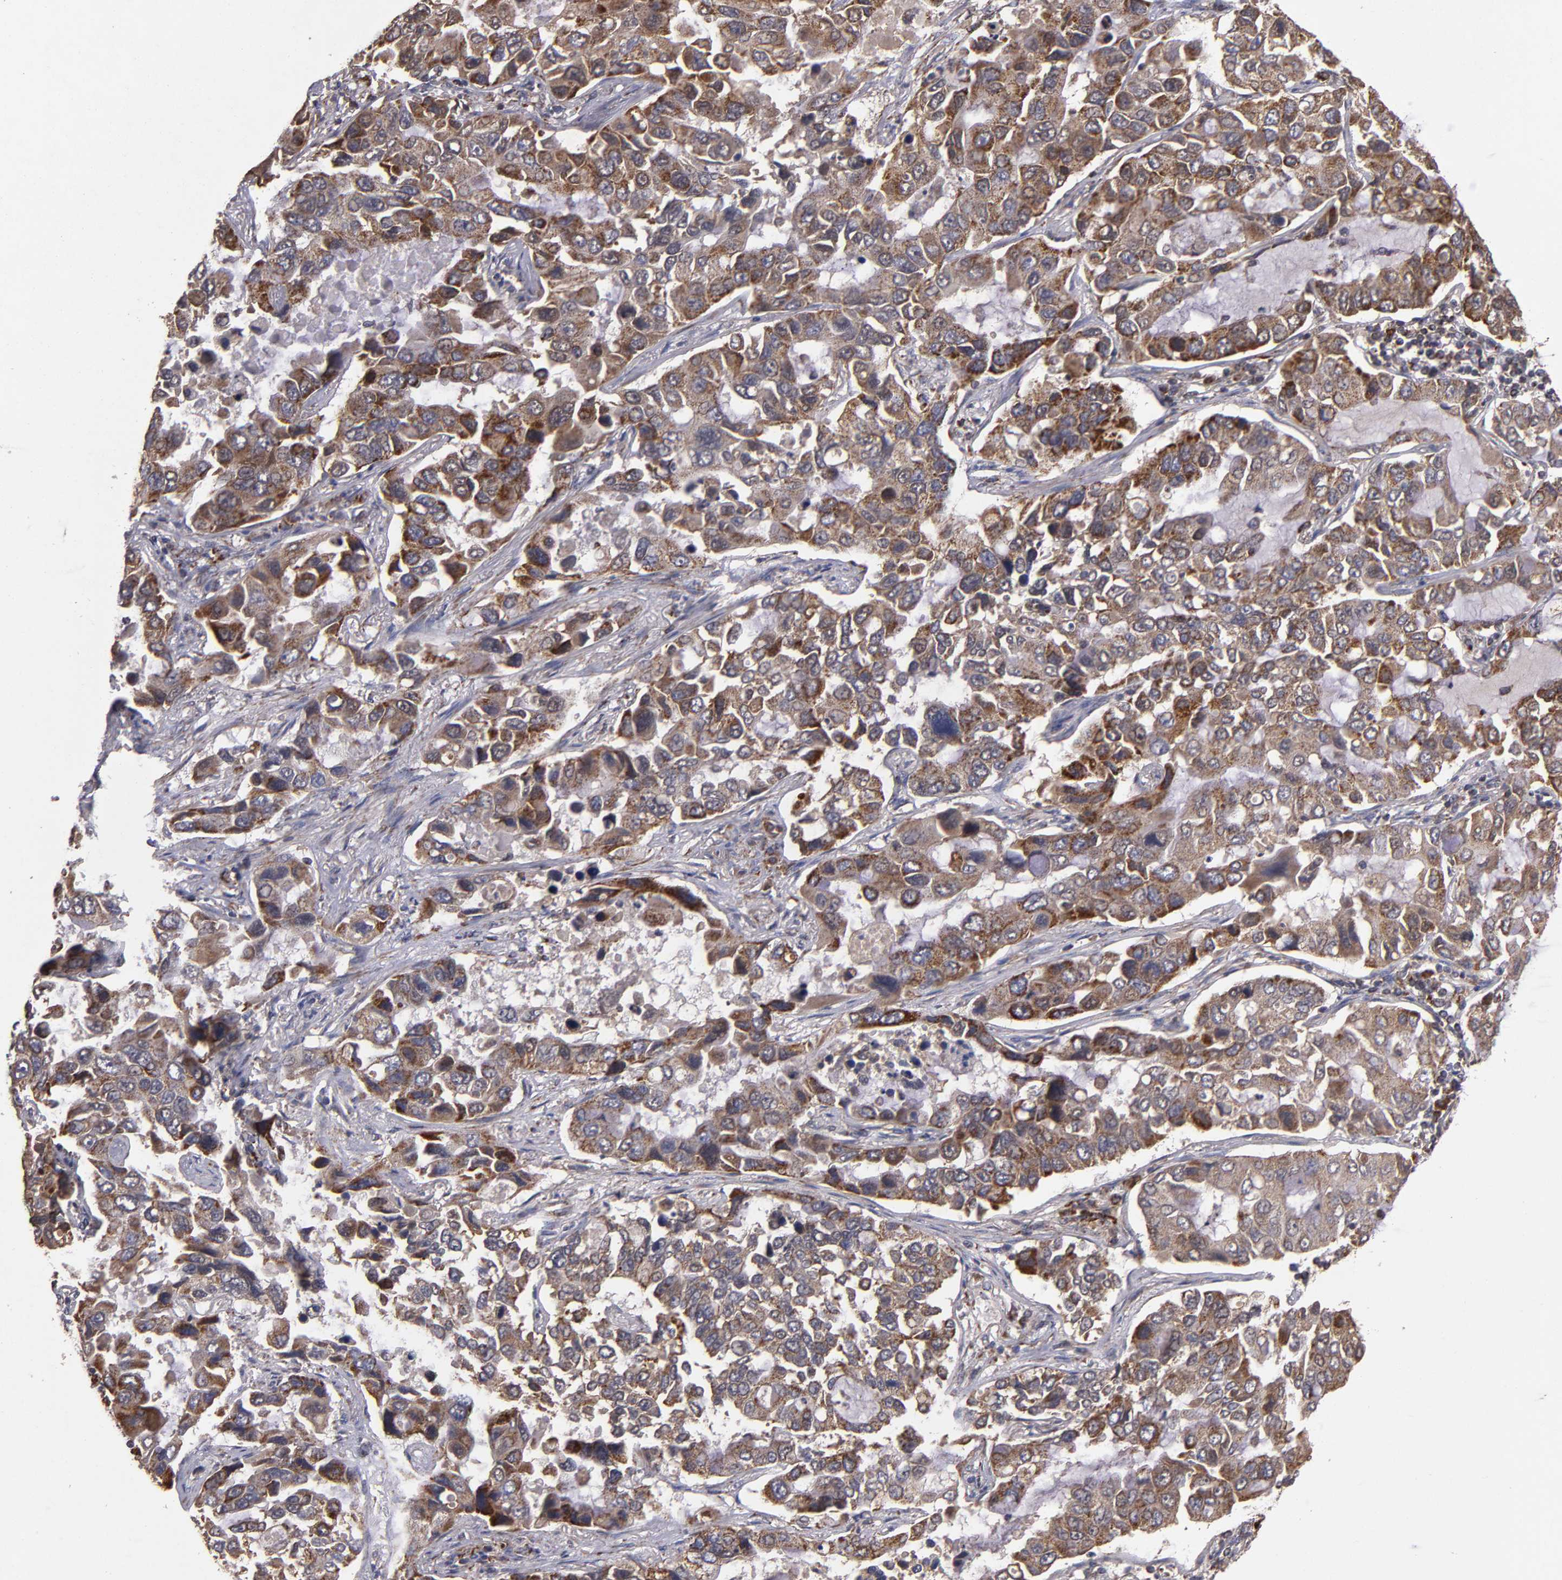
{"staining": {"intensity": "moderate", "quantity": ">75%", "location": "cytoplasmic/membranous"}, "tissue": "lung cancer", "cell_type": "Tumor cells", "image_type": "cancer", "snomed": [{"axis": "morphology", "description": "Adenocarcinoma, NOS"}, {"axis": "topography", "description": "Lung"}], "caption": "This image shows immunohistochemistry (IHC) staining of lung cancer, with medium moderate cytoplasmic/membranous positivity in about >75% of tumor cells.", "gene": "TIMM9", "patient": {"sex": "male", "age": 64}}